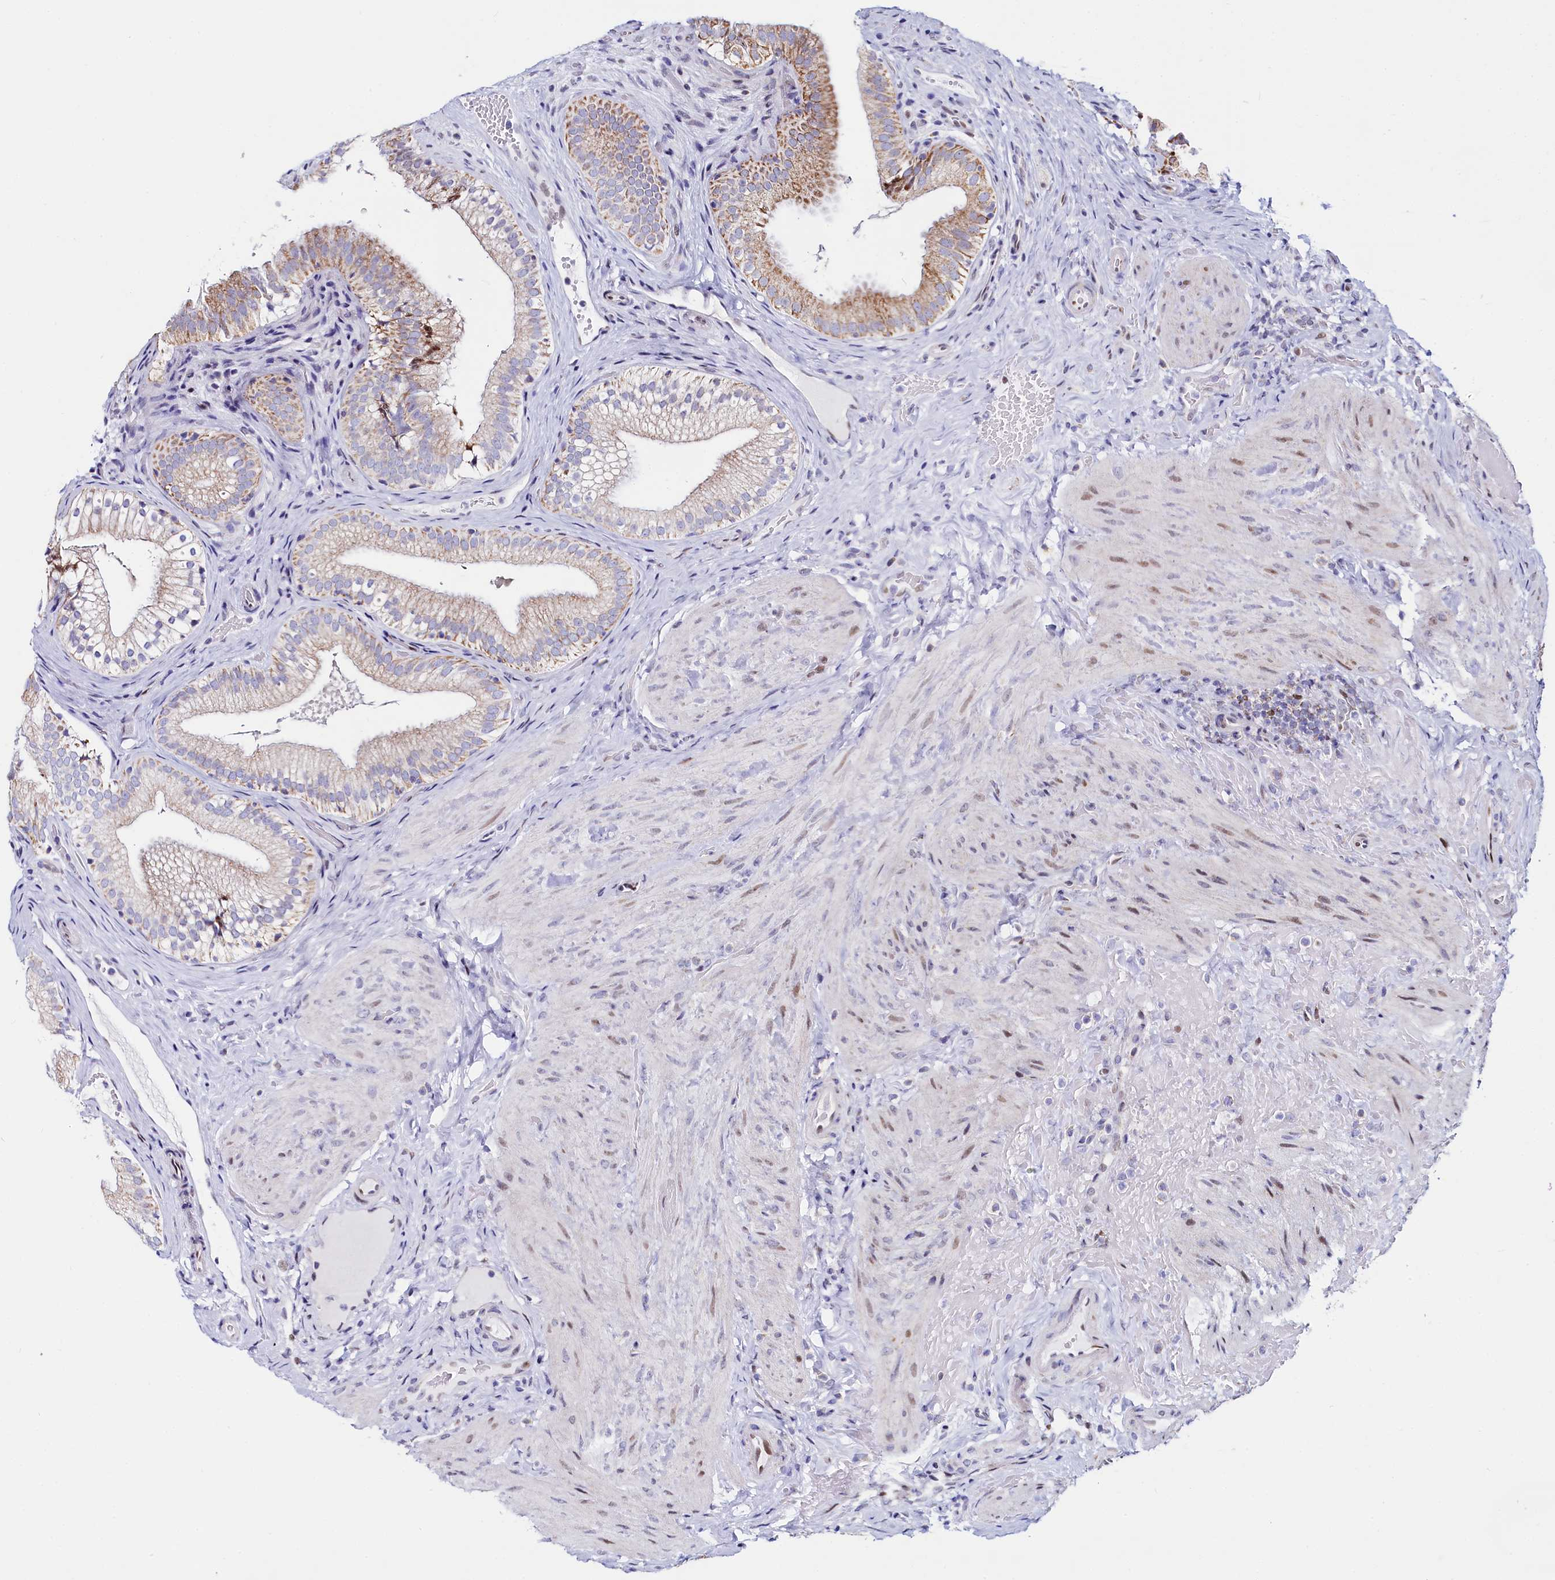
{"staining": {"intensity": "moderate", "quantity": ">75%", "location": "cytoplasmic/membranous"}, "tissue": "gallbladder", "cell_type": "Glandular cells", "image_type": "normal", "snomed": [{"axis": "morphology", "description": "Normal tissue, NOS"}, {"axis": "topography", "description": "Gallbladder"}], "caption": "This is an image of immunohistochemistry (IHC) staining of unremarkable gallbladder, which shows moderate positivity in the cytoplasmic/membranous of glandular cells.", "gene": "HDGFL3", "patient": {"sex": "female", "age": 30}}